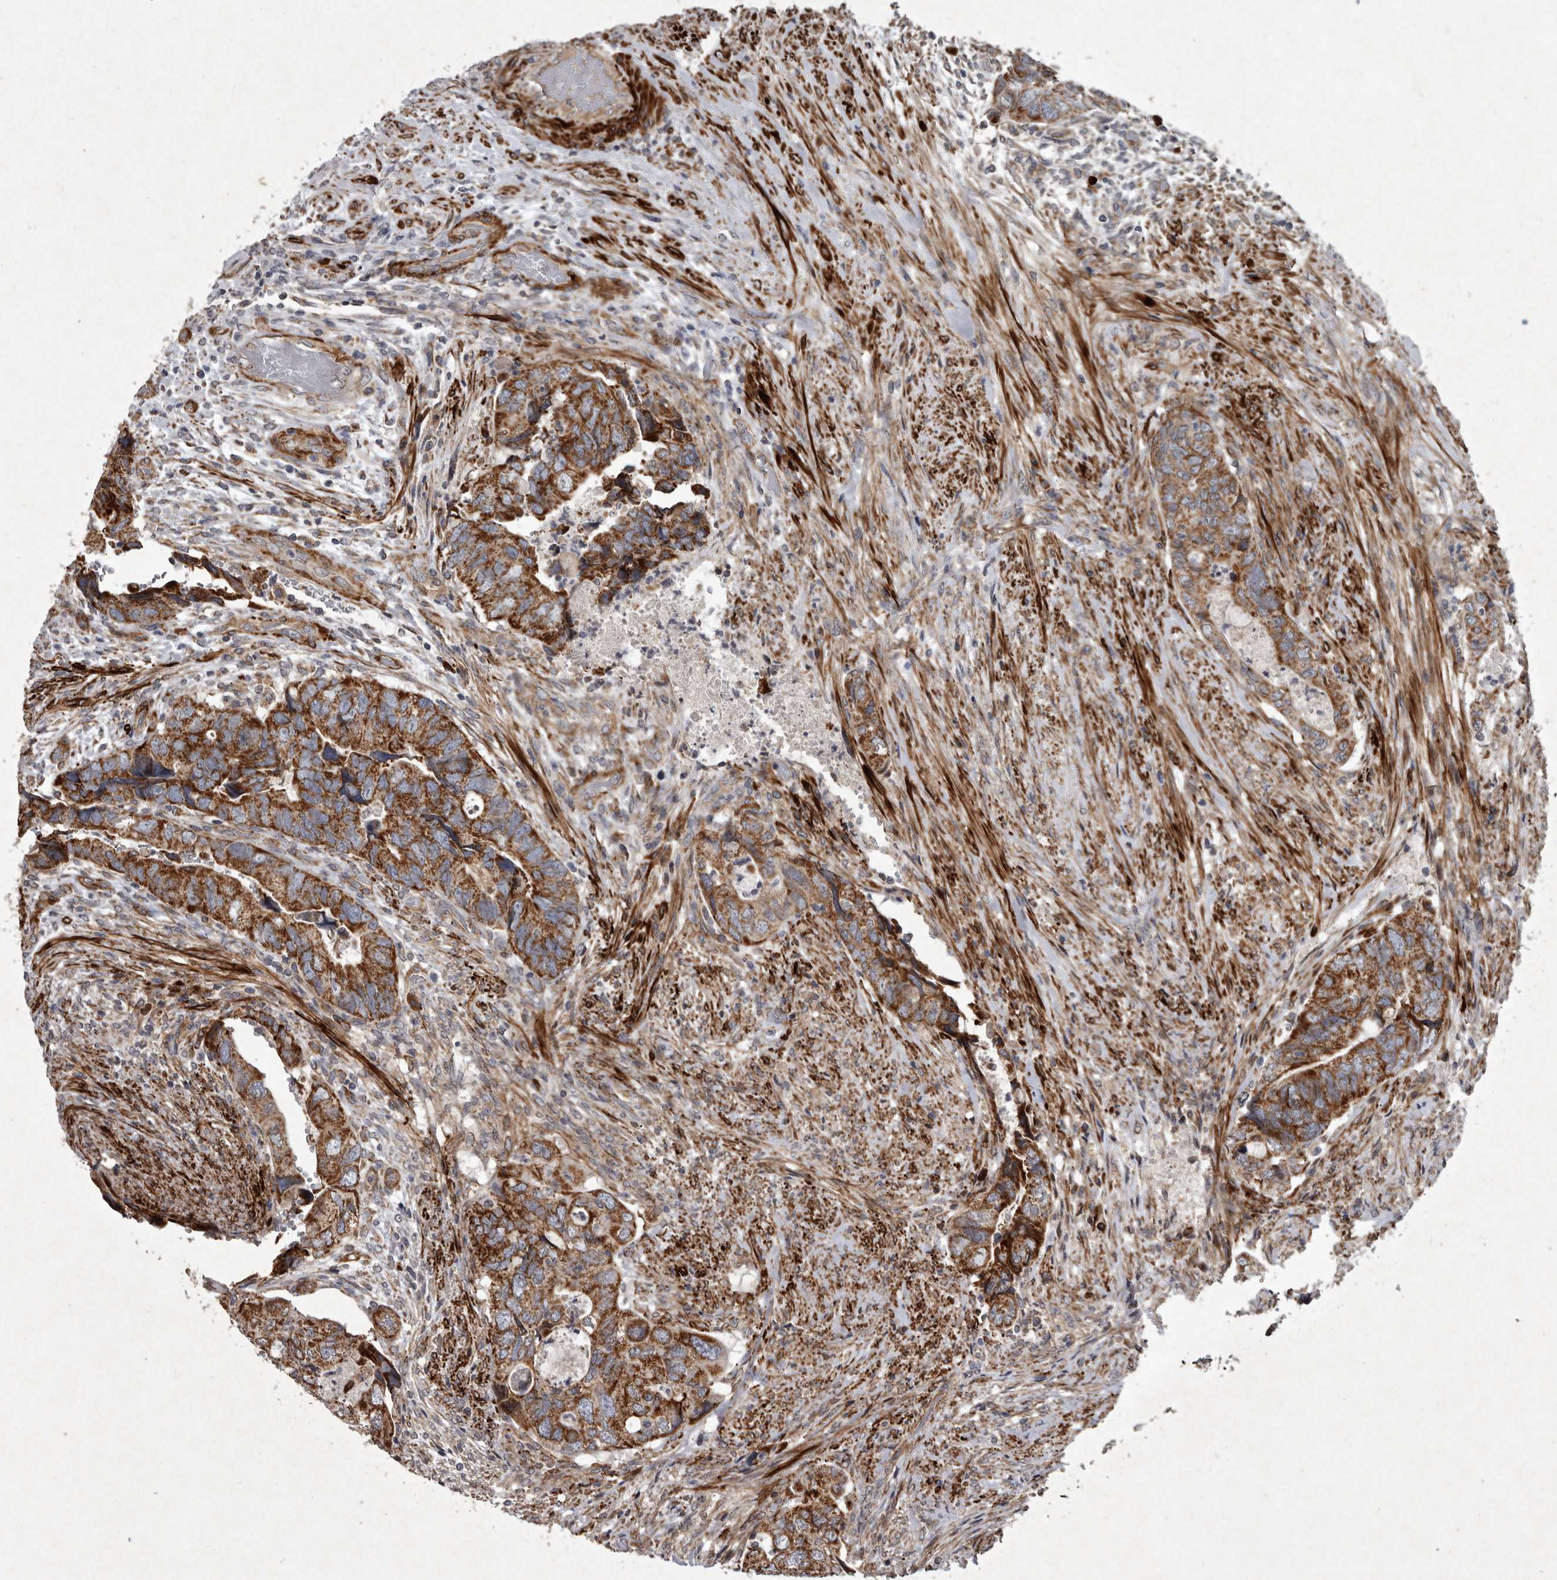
{"staining": {"intensity": "strong", "quantity": ">75%", "location": "cytoplasmic/membranous"}, "tissue": "colorectal cancer", "cell_type": "Tumor cells", "image_type": "cancer", "snomed": [{"axis": "morphology", "description": "Adenocarcinoma, NOS"}, {"axis": "topography", "description": "Rectum"}], "caption": "DAB immunohistochemical staining of human adenocarcinoma (colorectal) displays strong cytoplasmic/membranous protein positivity in approximately >75% of tumor cells.", "gene": "MRPS15", "patient": {"sex": "male", "age": 63}}